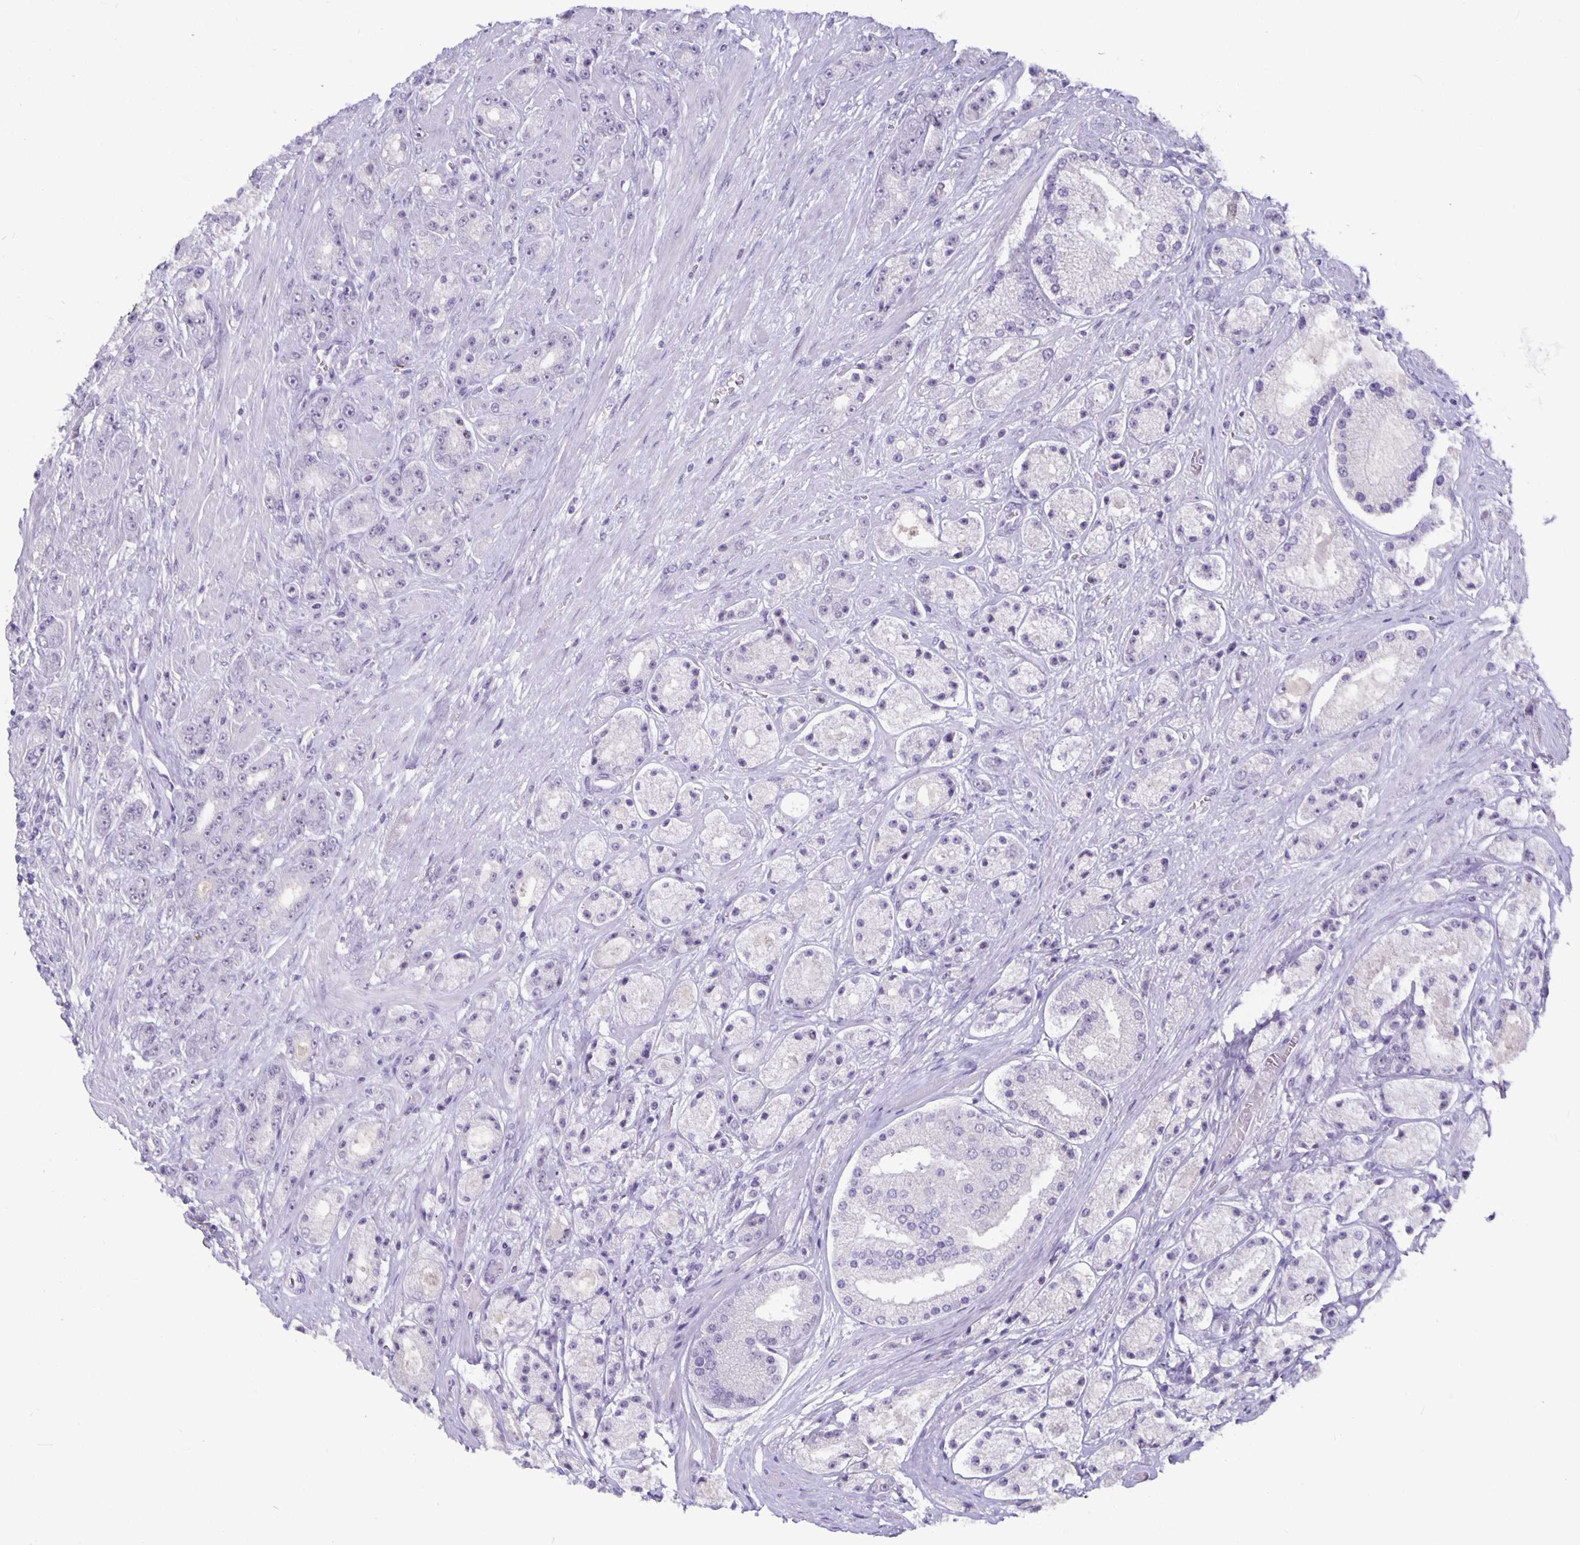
{"staining": {"intensity": "negative", "quantity": "none", "location": "none"}, "tissue": "prostate cancer", "cell_type": "Tumor cells", "image_type": "cancer", "snomed": [{"axis": "morphology", "description": "Adenocarcinoma, High grade"}, {"axis": "topography", "description": "Prostate"}], "caption": "A histopathology image of human high-grade adenocarcinoma (prostate) is negative for staining in tumor cells.", "gene": "OLIG2", "patient": {"sex": "male", "age": 67}}